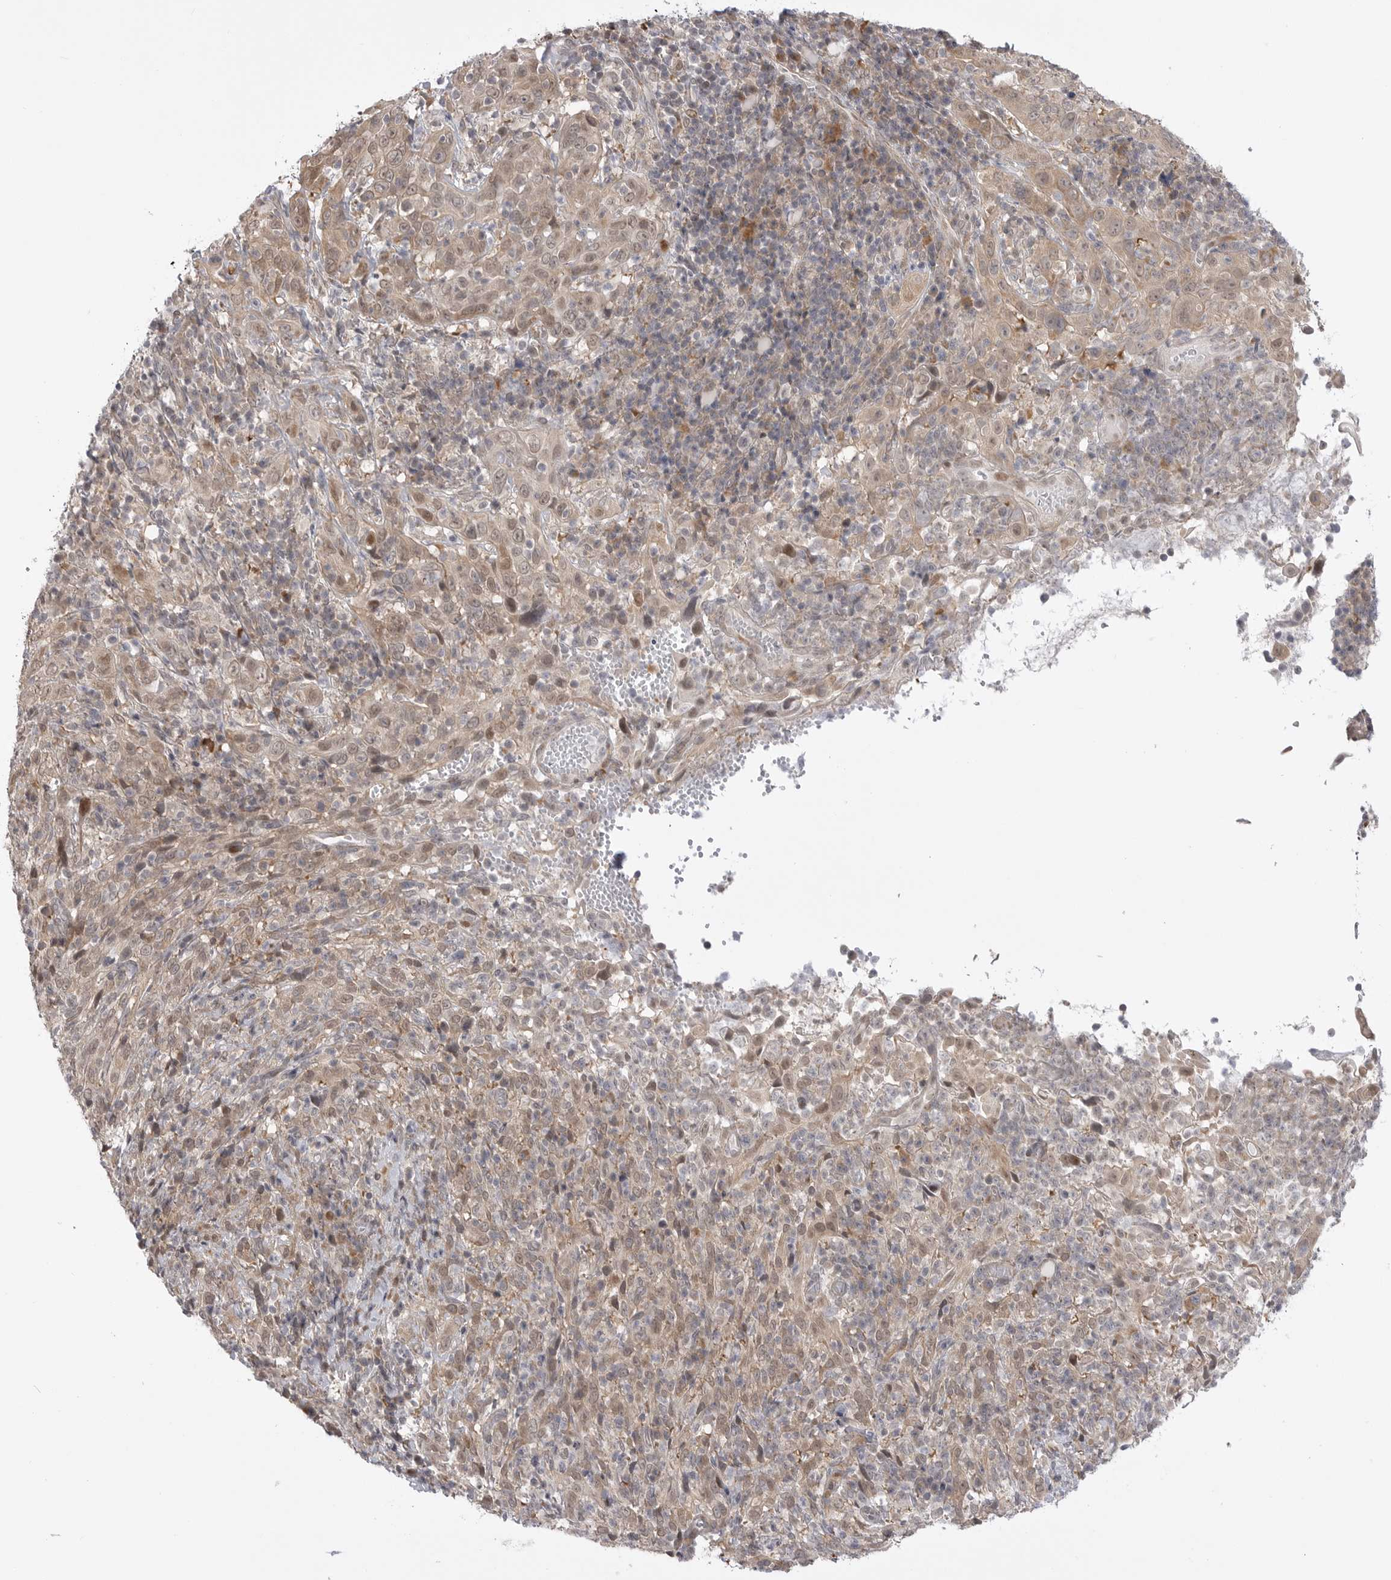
{"staining": {"intensity": "moderate", "quantity": ">75%", "location": "cytoplasmic/membranous"}, "tissue": "cervical cancer", "cell_type": "Tumor cells", "image_type": "cancer", "snomed": [{"axis": "morphology", "description": "Squamous cell carcinoma, NOS"}, {"axis": "topography", "description": "Cervix"}], "caption": "Immunohistochemical staining of squamous cell carcinoma (cervical) displays moderate cytoplasmic/membranous protein expression in approximately >75% of tumor cells.", "gene": "GGT6", "patient": {"sex": "female", "age": 46}}